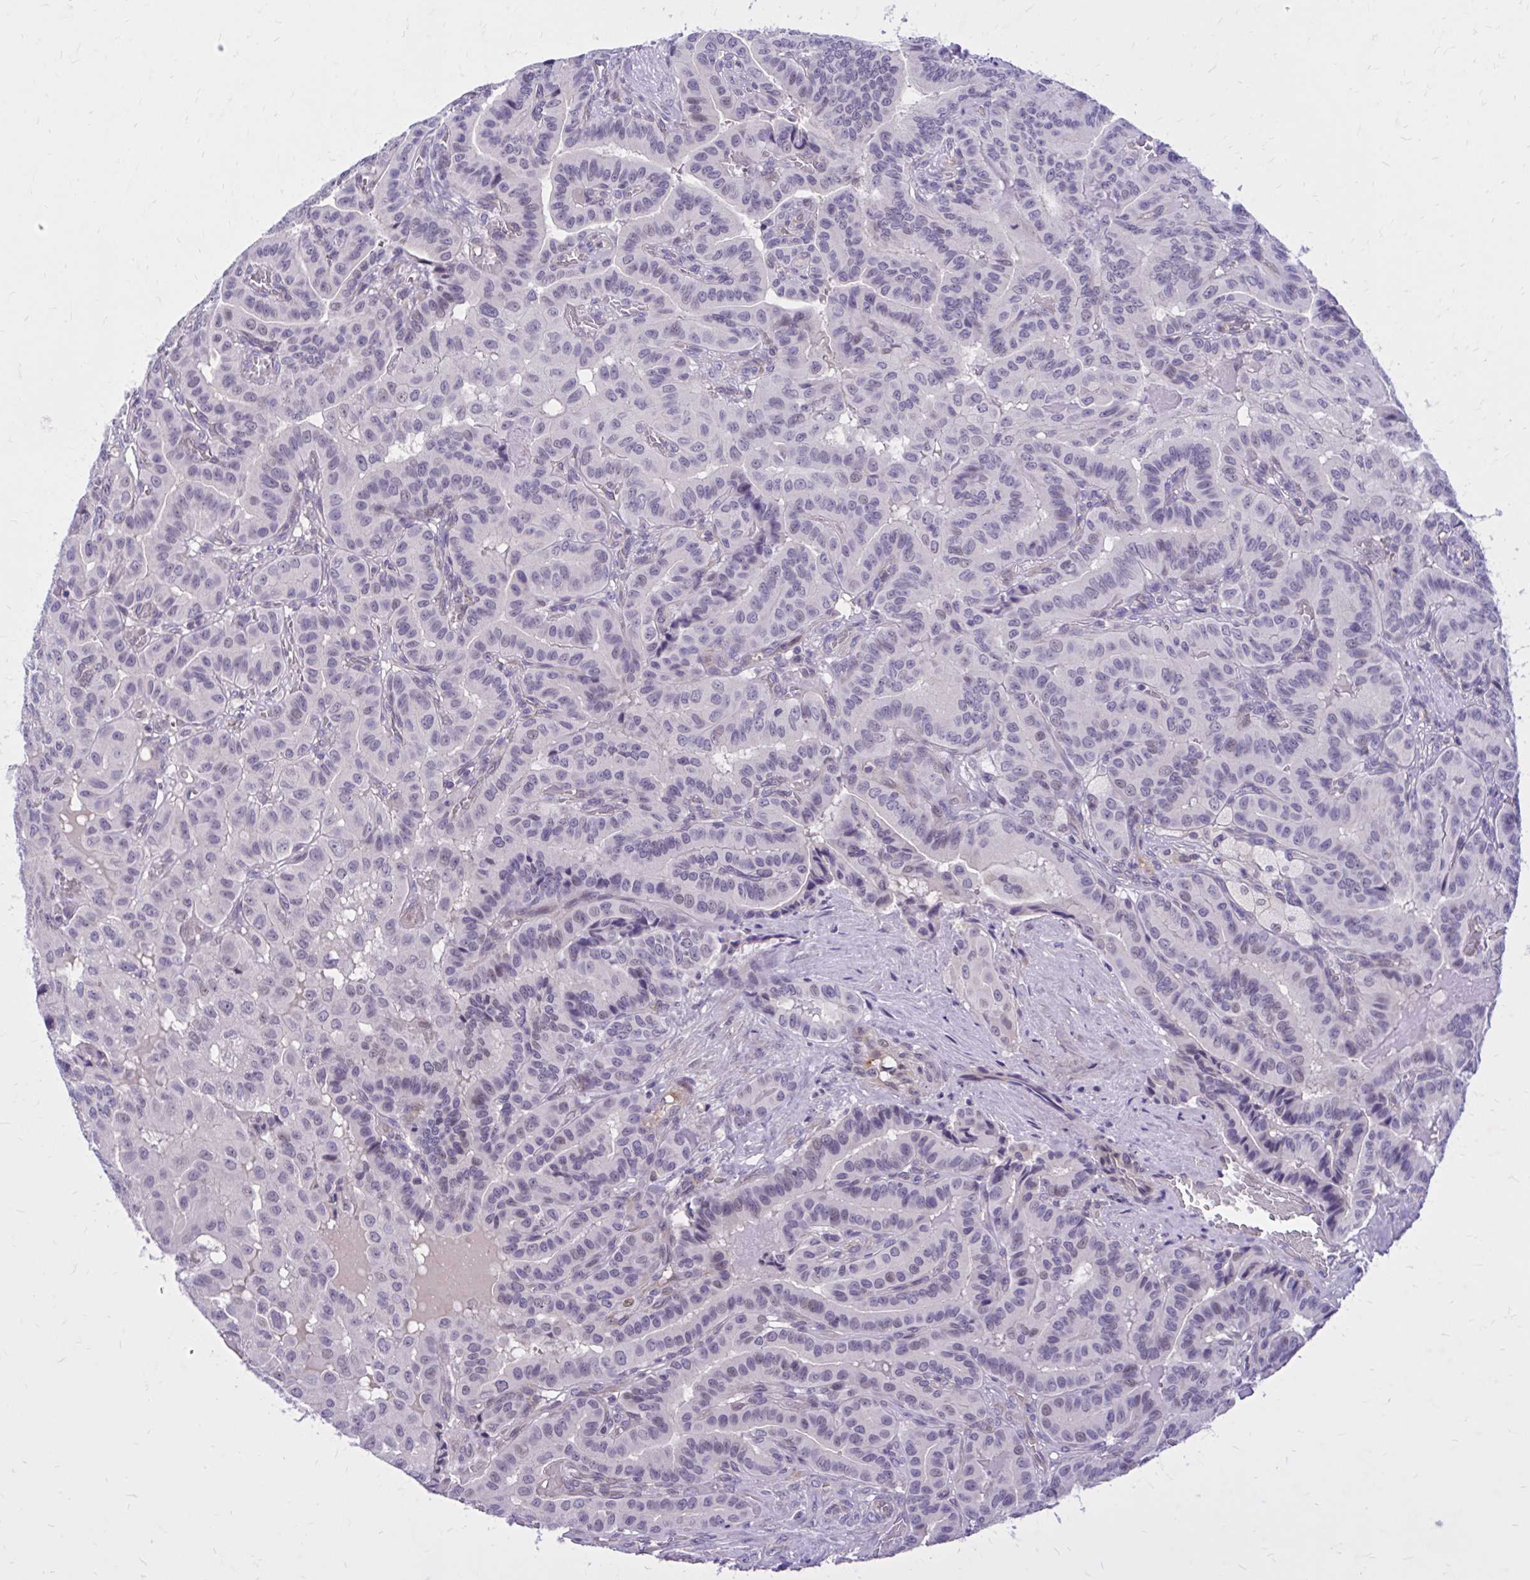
{"staining": {"intensity": "negative", "quantity": "none", "location": "none"}, "tissue": "thyroid cancer", "cell_type": "Tumor cells", "image_type": "cancer", "snomed": [{"axis": "morphology", "description": "Papillary adenocarcinoma, NOS"}, {"axis": "morphology", "description": "Papillary adenoma metastatic"}, {"axis": "topography", "description": "Thyroid gland"}], "caption": "A high-resolution photomicrograph shows immunohistochemistry staining of thyroid cancer (papillary adenoma metastatic), which displays no significant positivity in tumor cells.", "gene": "ZBTB25", "patient": {"sex": "male", "age": 87}}